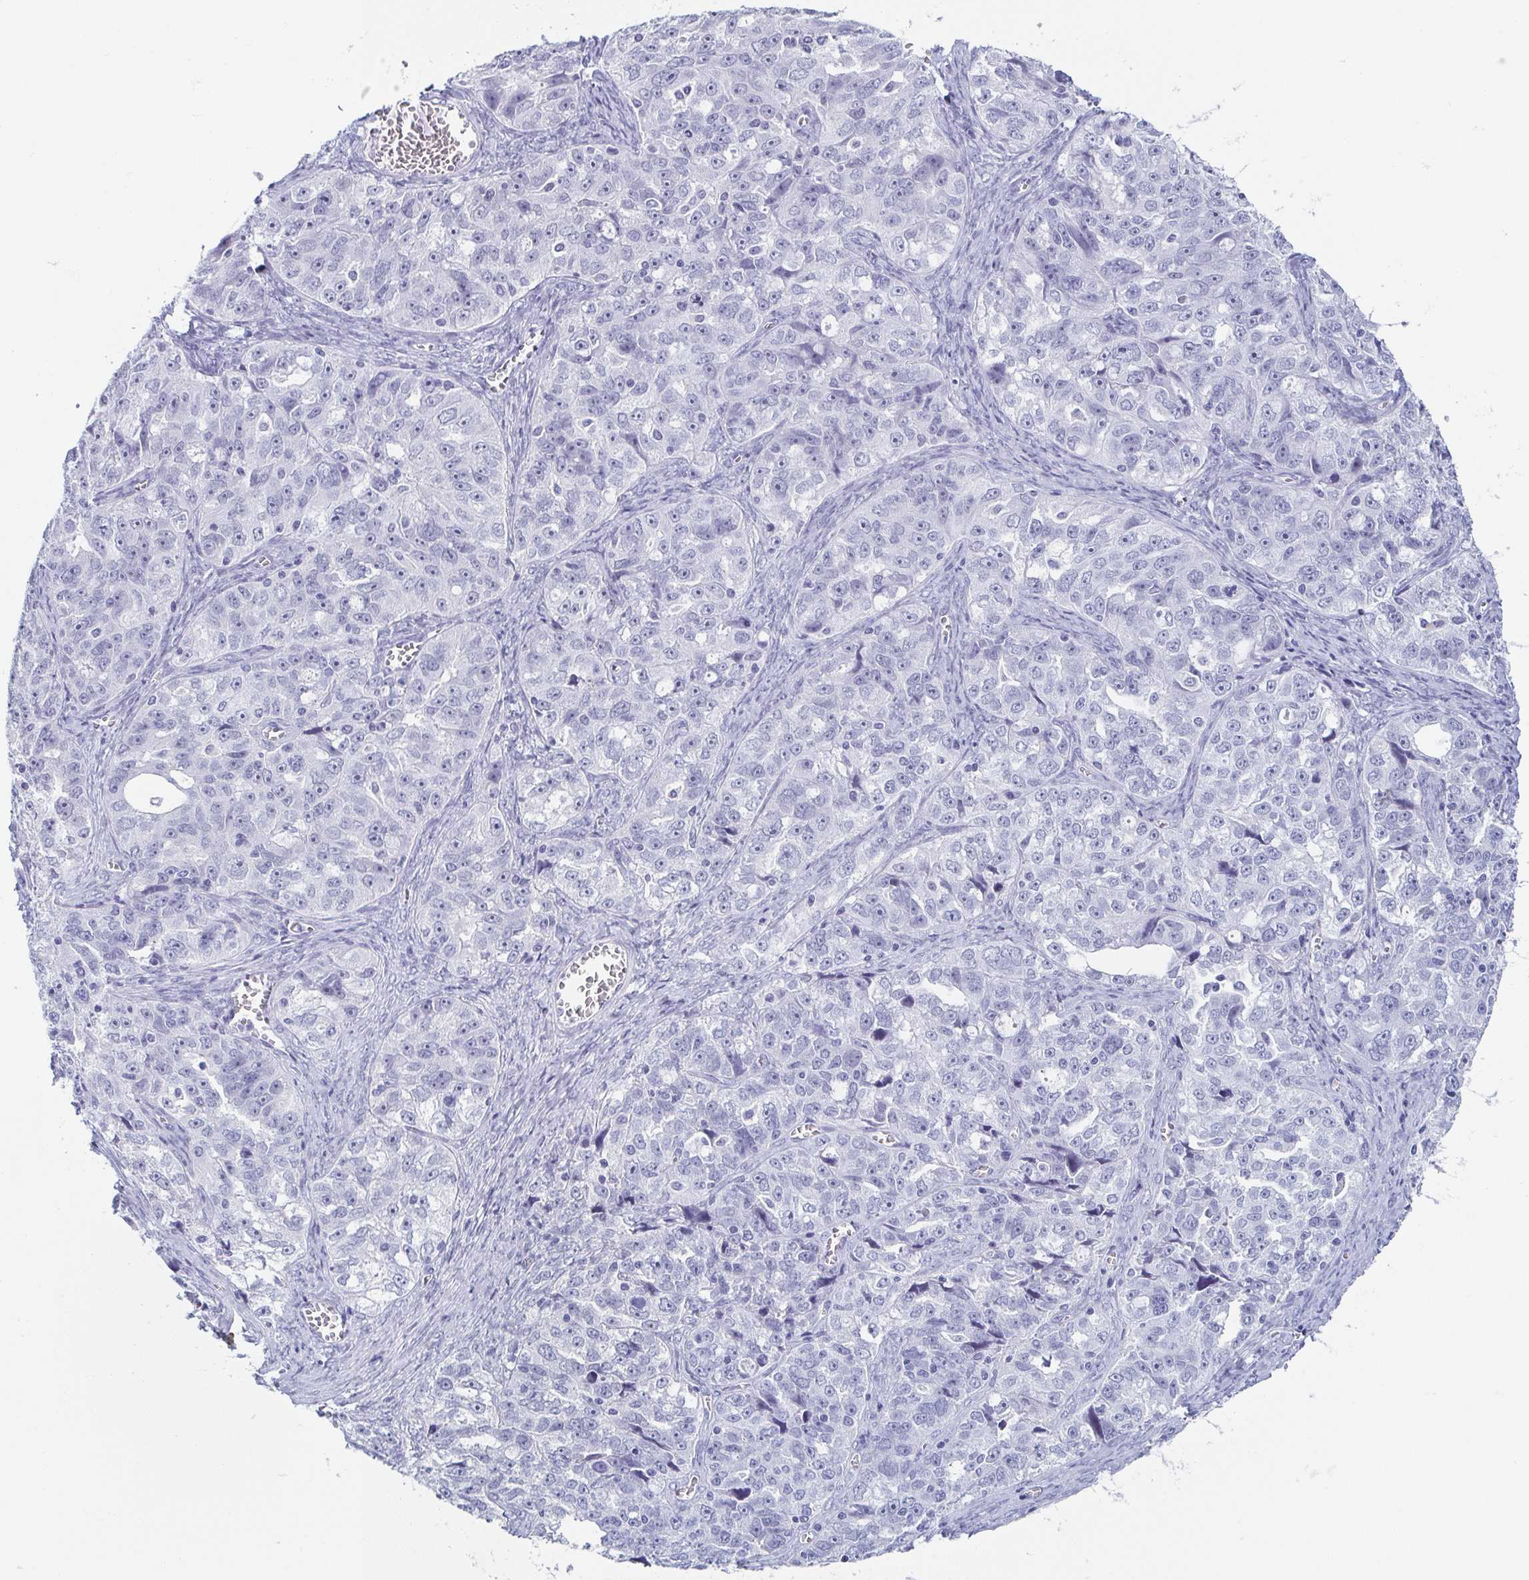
{"staining": {"intensity": "negative", "quantity": "none", "location": "none"}, "tissue": "ovarian cancer", "cell_type": "Tumor cells", "image_type": "cancer", "snomed": [{"axis": "morphology", "description": "Cystadenocarcinoma, serous, NOS"}, {"axis": "topography", "description": "Ovary"}], "caption": "Ovarian serous cystadenocarcinoma stained for a protein using immunohistochemistry displays no staining tumor cells.", "gene": "REG4", "patient": {"sex": "female", "age": 51}}